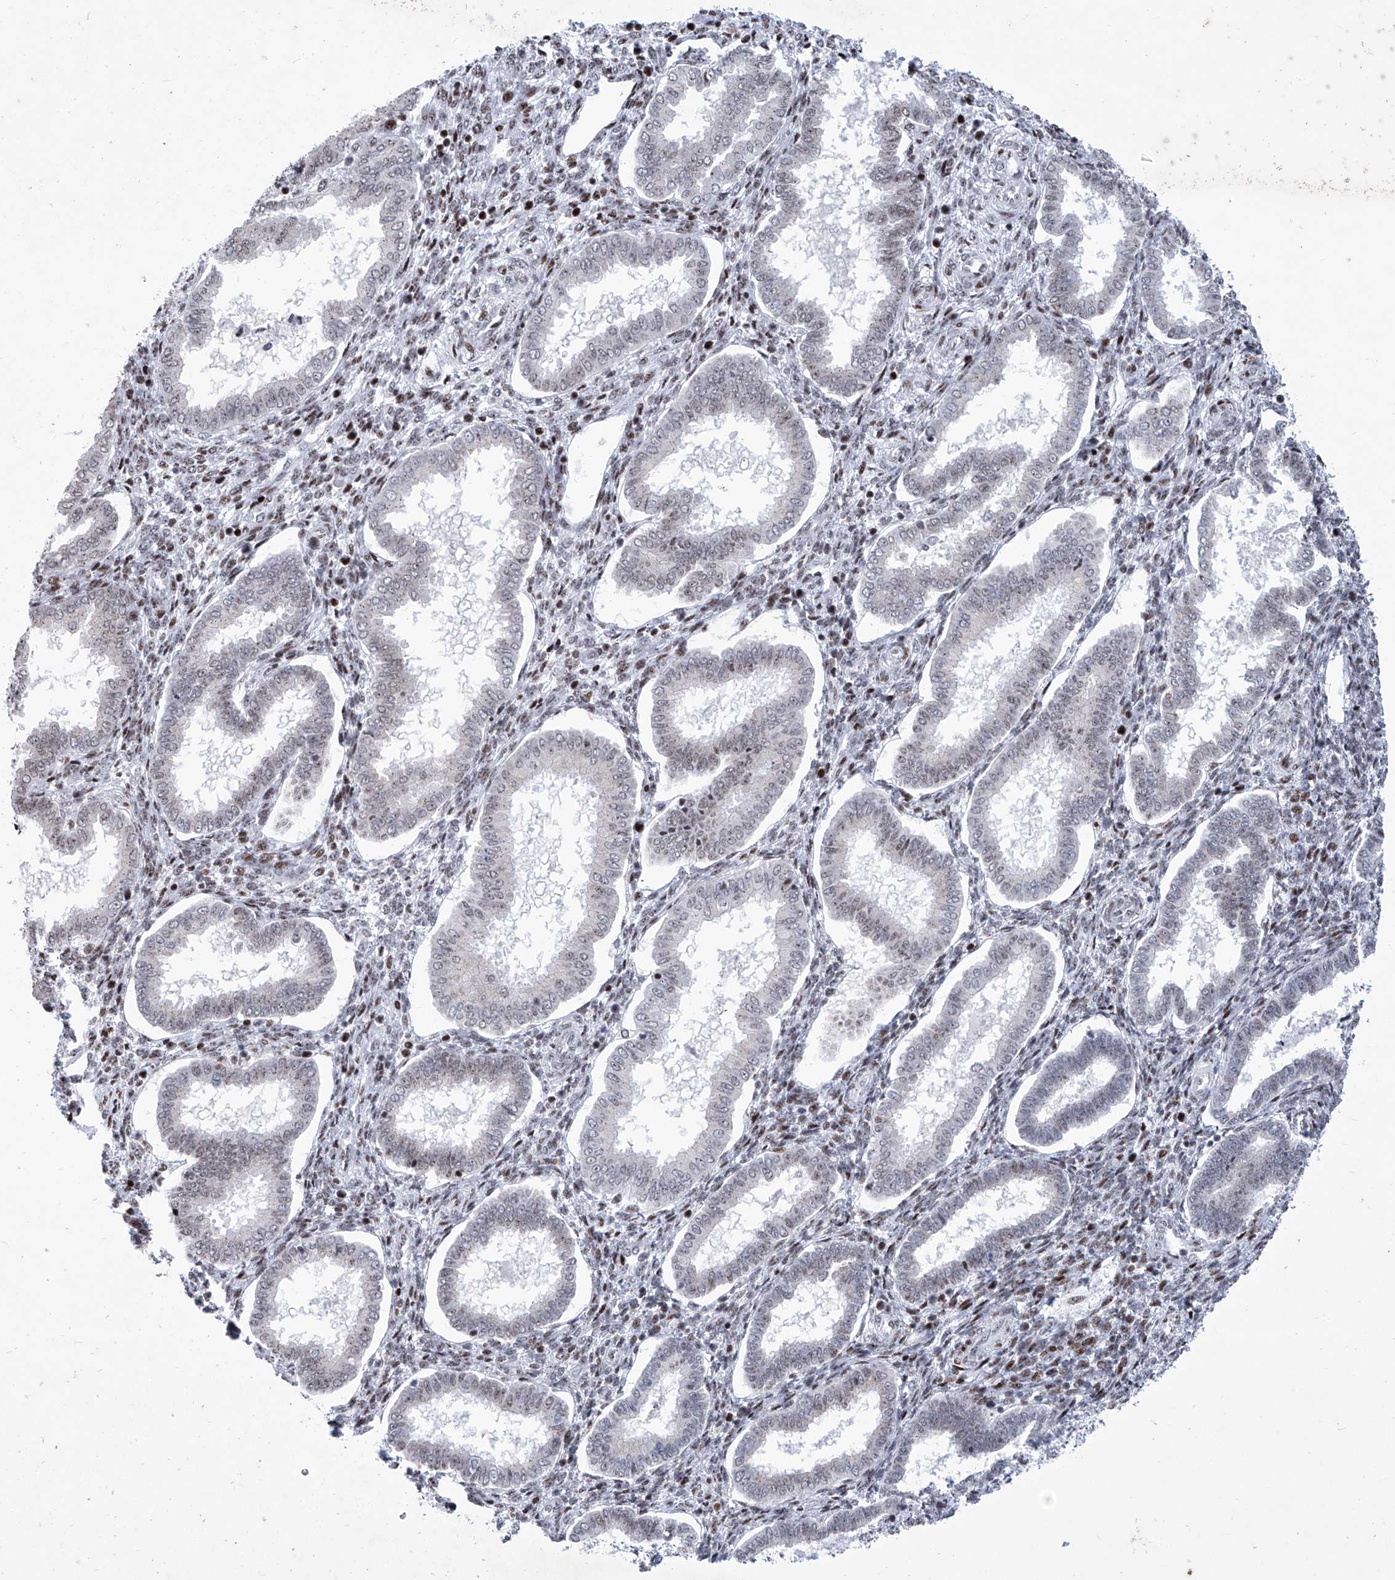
{"staining": {"intensity": "moderate", "quantity": "25%-75%", "location": "nuclear"}, "tissue": "endometrium", "cell_type": "Cells in endometrial stroma", "image_type": "normal", "snomed": [{"axis": "morphology", "description": "Normal tissue, NOS"}, {"axis": "topography", "description": "Endometrium"}], "caption": "Protein staining reveals moderate nuclear staining in approximately 25%-75% of cells in endometrial stroma in normal endometrium.", "gene": "HEY2", "patient": {"sex": "female", "age": 24}}